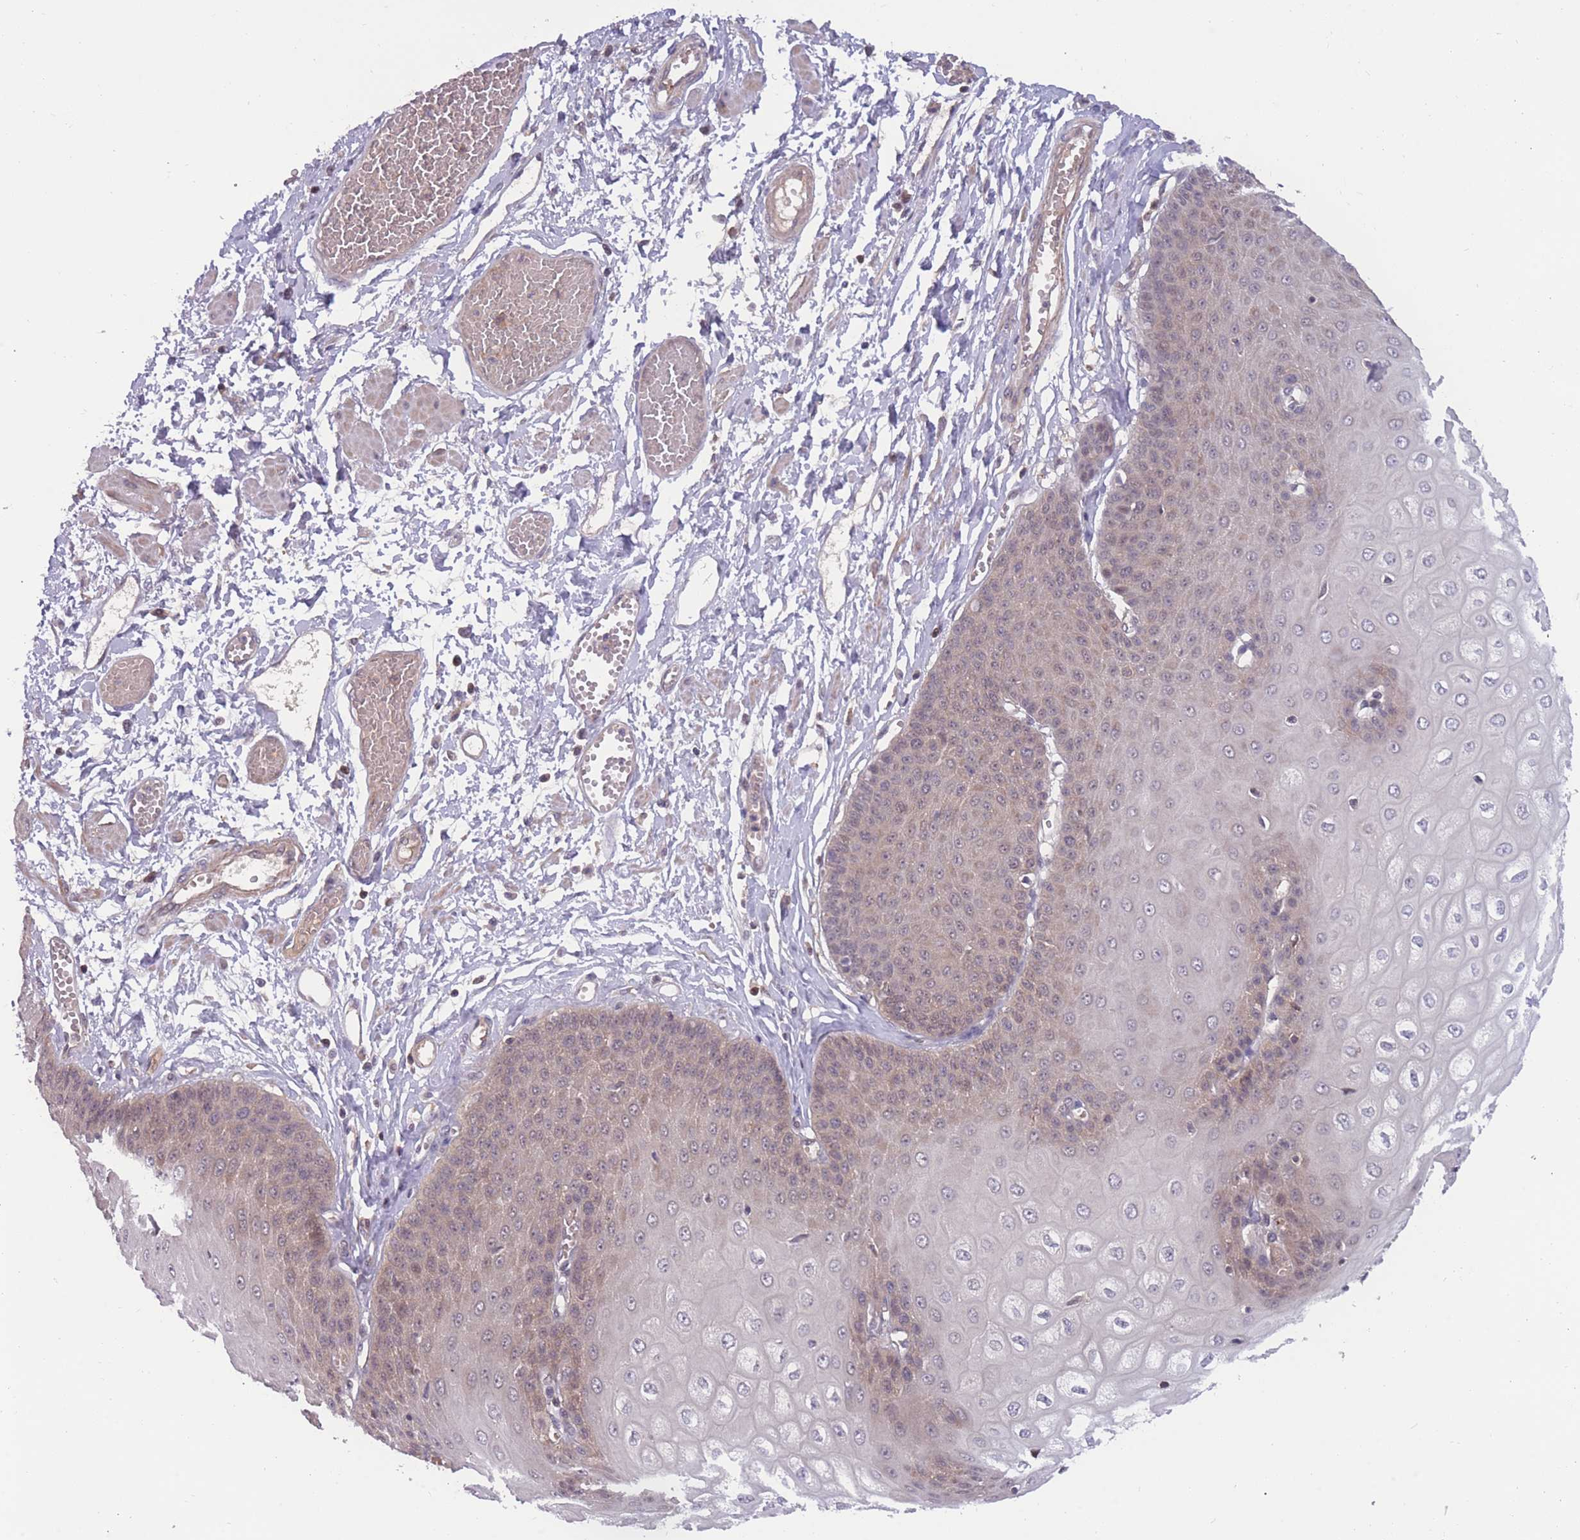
{"staining": {"intensity": "moderate", "quantity": "25%-75%", "location": "cytoplasmic/membranous"}, "tissue": "esophagus", "cell_type": "Squamous epithelial cells", "image_type": "normal", "snomed": [{"axis": "morphology", "description": "Normal tissue, NOS"}, {"axis": "topography", "description": "Esophagus"}], "caption": "Moderate cytoplasmic/membranous positivity is appreciated in about 25%-75% of squamous epithelial cells in unremarkable esophagus. (Stains: DAB in brown, nuclei in blue, Microscopy: brightfield microscopy at high magnification).", "gene": "UBE2NL", "patient": {"sex": "male", "age": 60}}